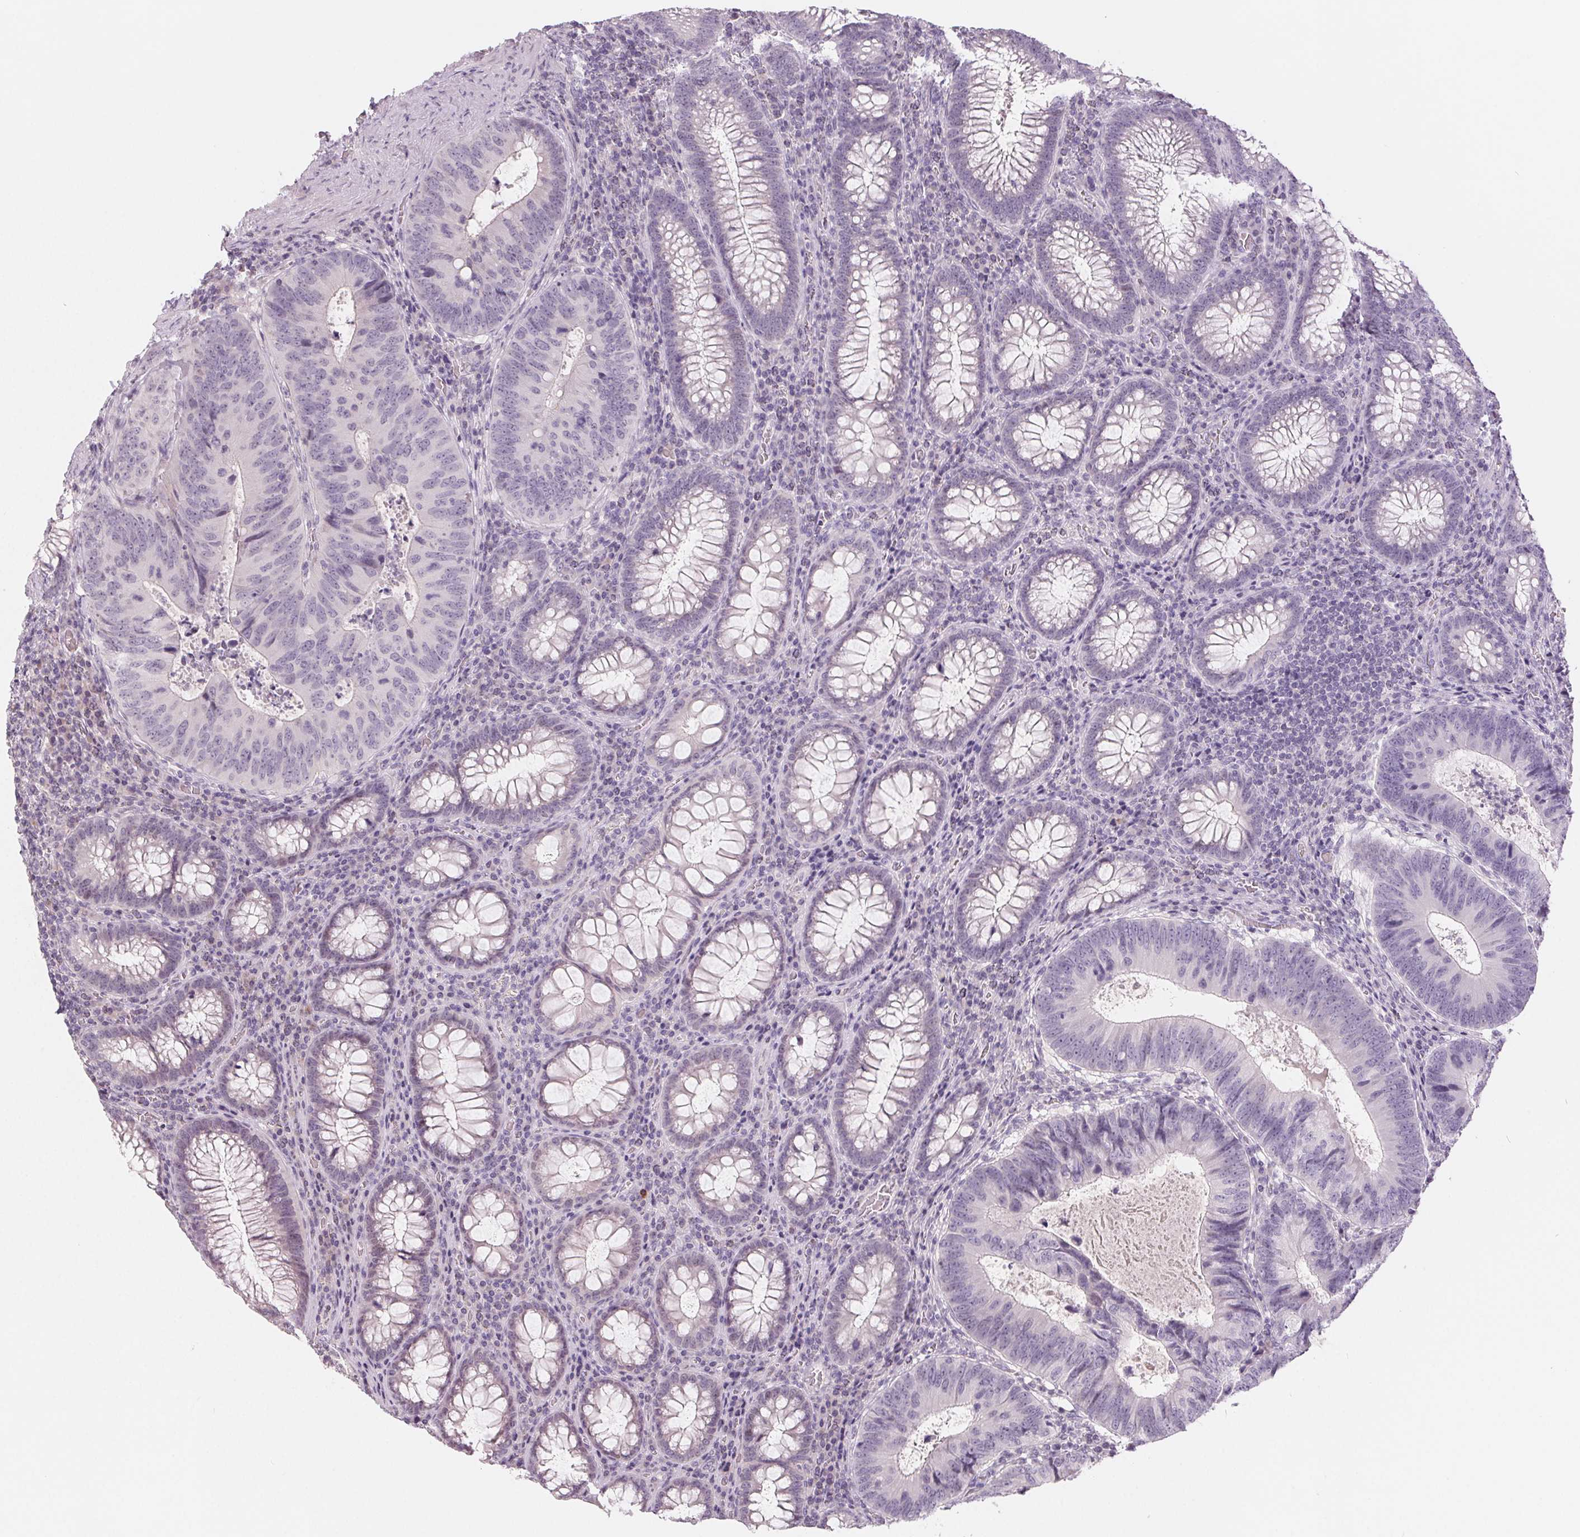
{"staining": {"intensity": "negative", "quantity": "none", "location": "none"}, "tissue": "colorectal cancer", "cell_type": "Tumor cells", "image_type": "cancer", "snomed": [{"axis": "morphology", "description": "Adenocarcinoma, NOS"}, {"axis": "topography", "description": "Colon"}], "caption": "High power microscopy image of an immunohistochemistry (IHC) histopathology image of colorectal cancer, revealing no significant positivity in tumor cells. The staining was performed using DAB to visualize the protein expression in brown, while the nuclei were stained in blue with hematoxylin (Magnification: 20x).", "gene": "ZBBX", "patient": {"sex": "male", "age": 67}}